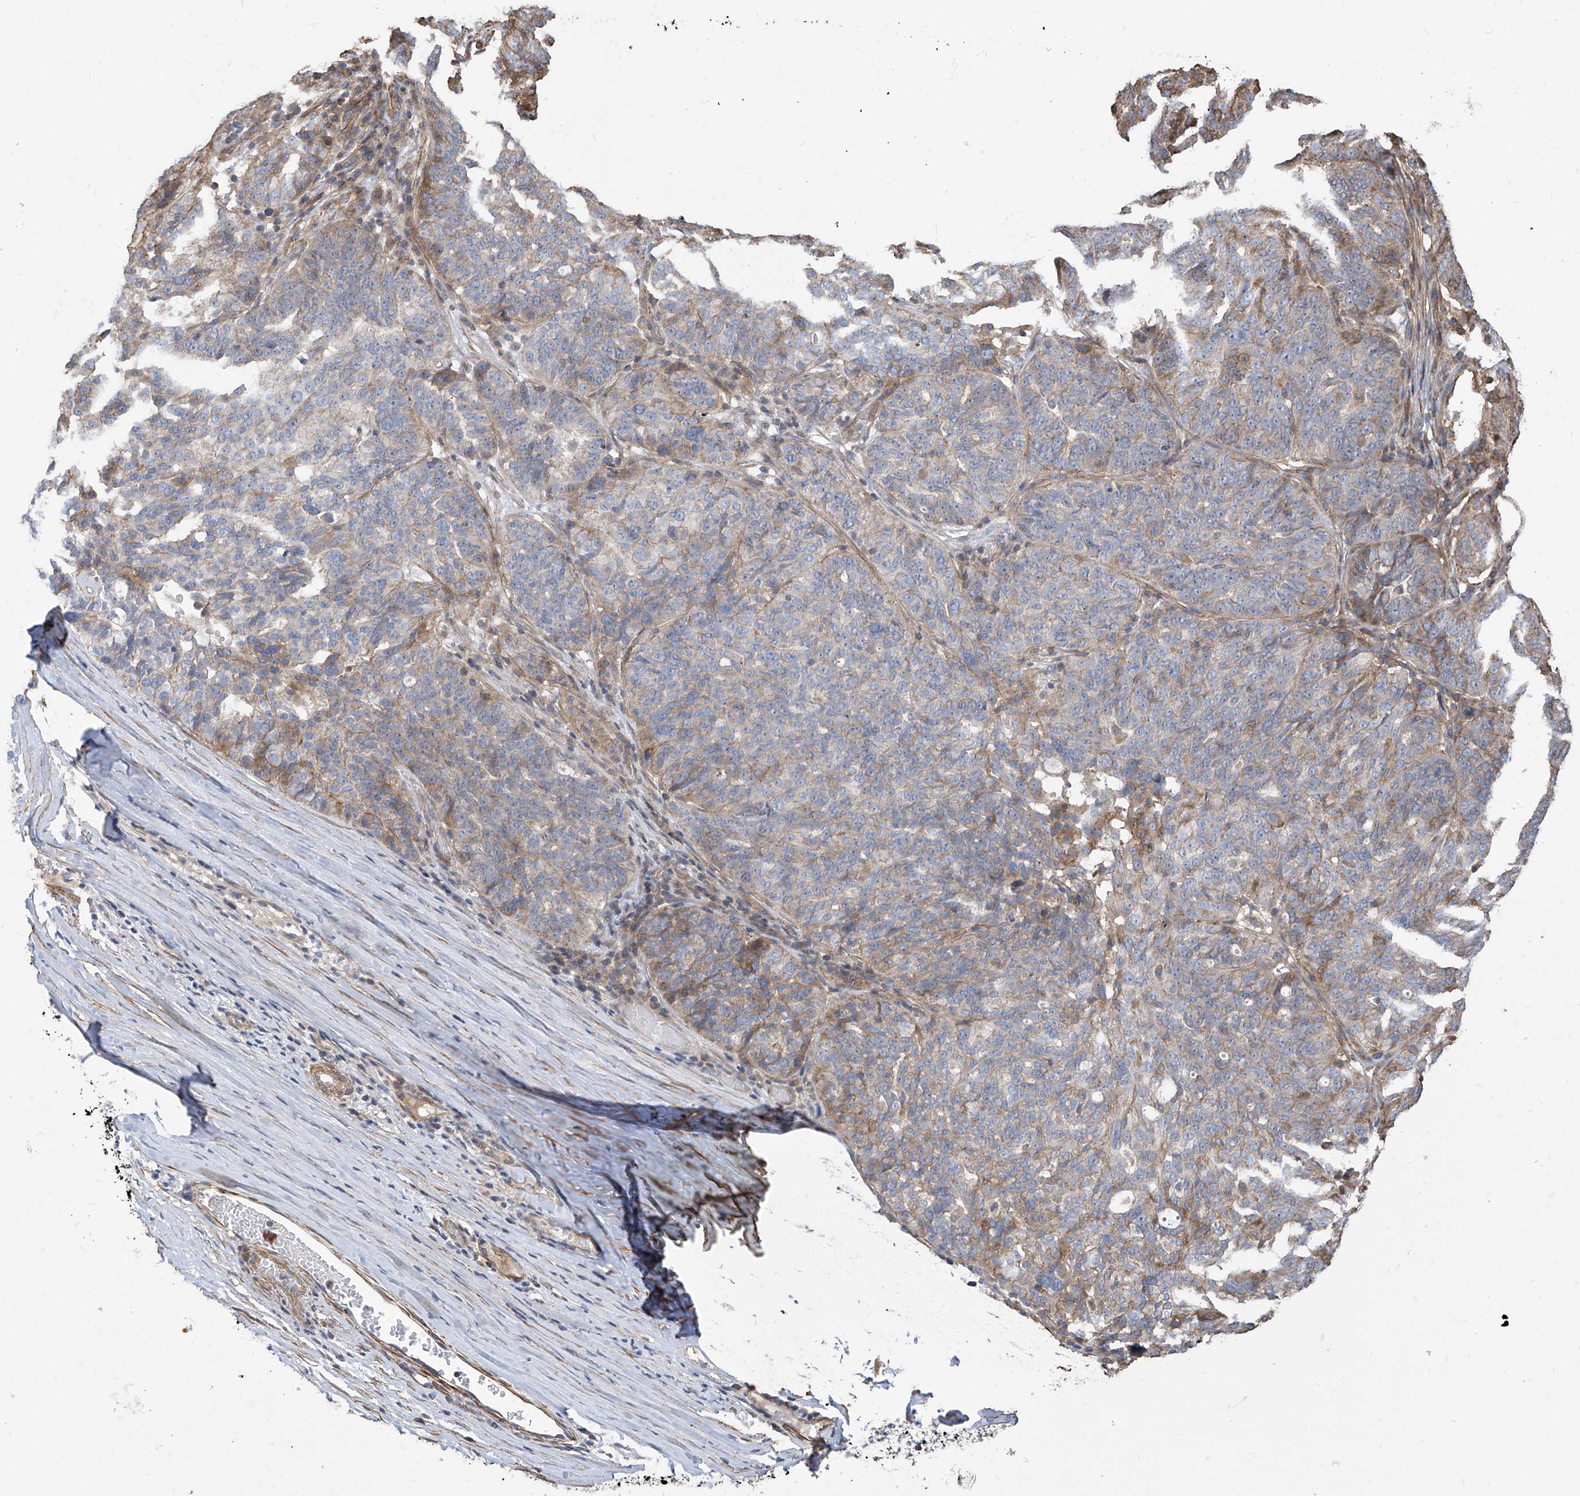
{"staining": {"intensity": "moderate", "quantity": "<25%", "location": "cytoplasmic/membranous"}, "tissue": "ovarian cancer", "cell_type": "Tumor cells", "image_type": "cancer", "snomed": [{"axis": "morphology", "description": "Cystadenocarcinoma, serous, NOS"}, {"axis": "topography", "description": "Ovary"}], "caption": "This is an image of IHC staining of serous cystadenocarcinoma (ovarian), which shows moderate positivity in the cytoplasmic/membranous of tumor cells.", "gene": "SLC43A3", "patient": {"sex": "female", "age": 59}}